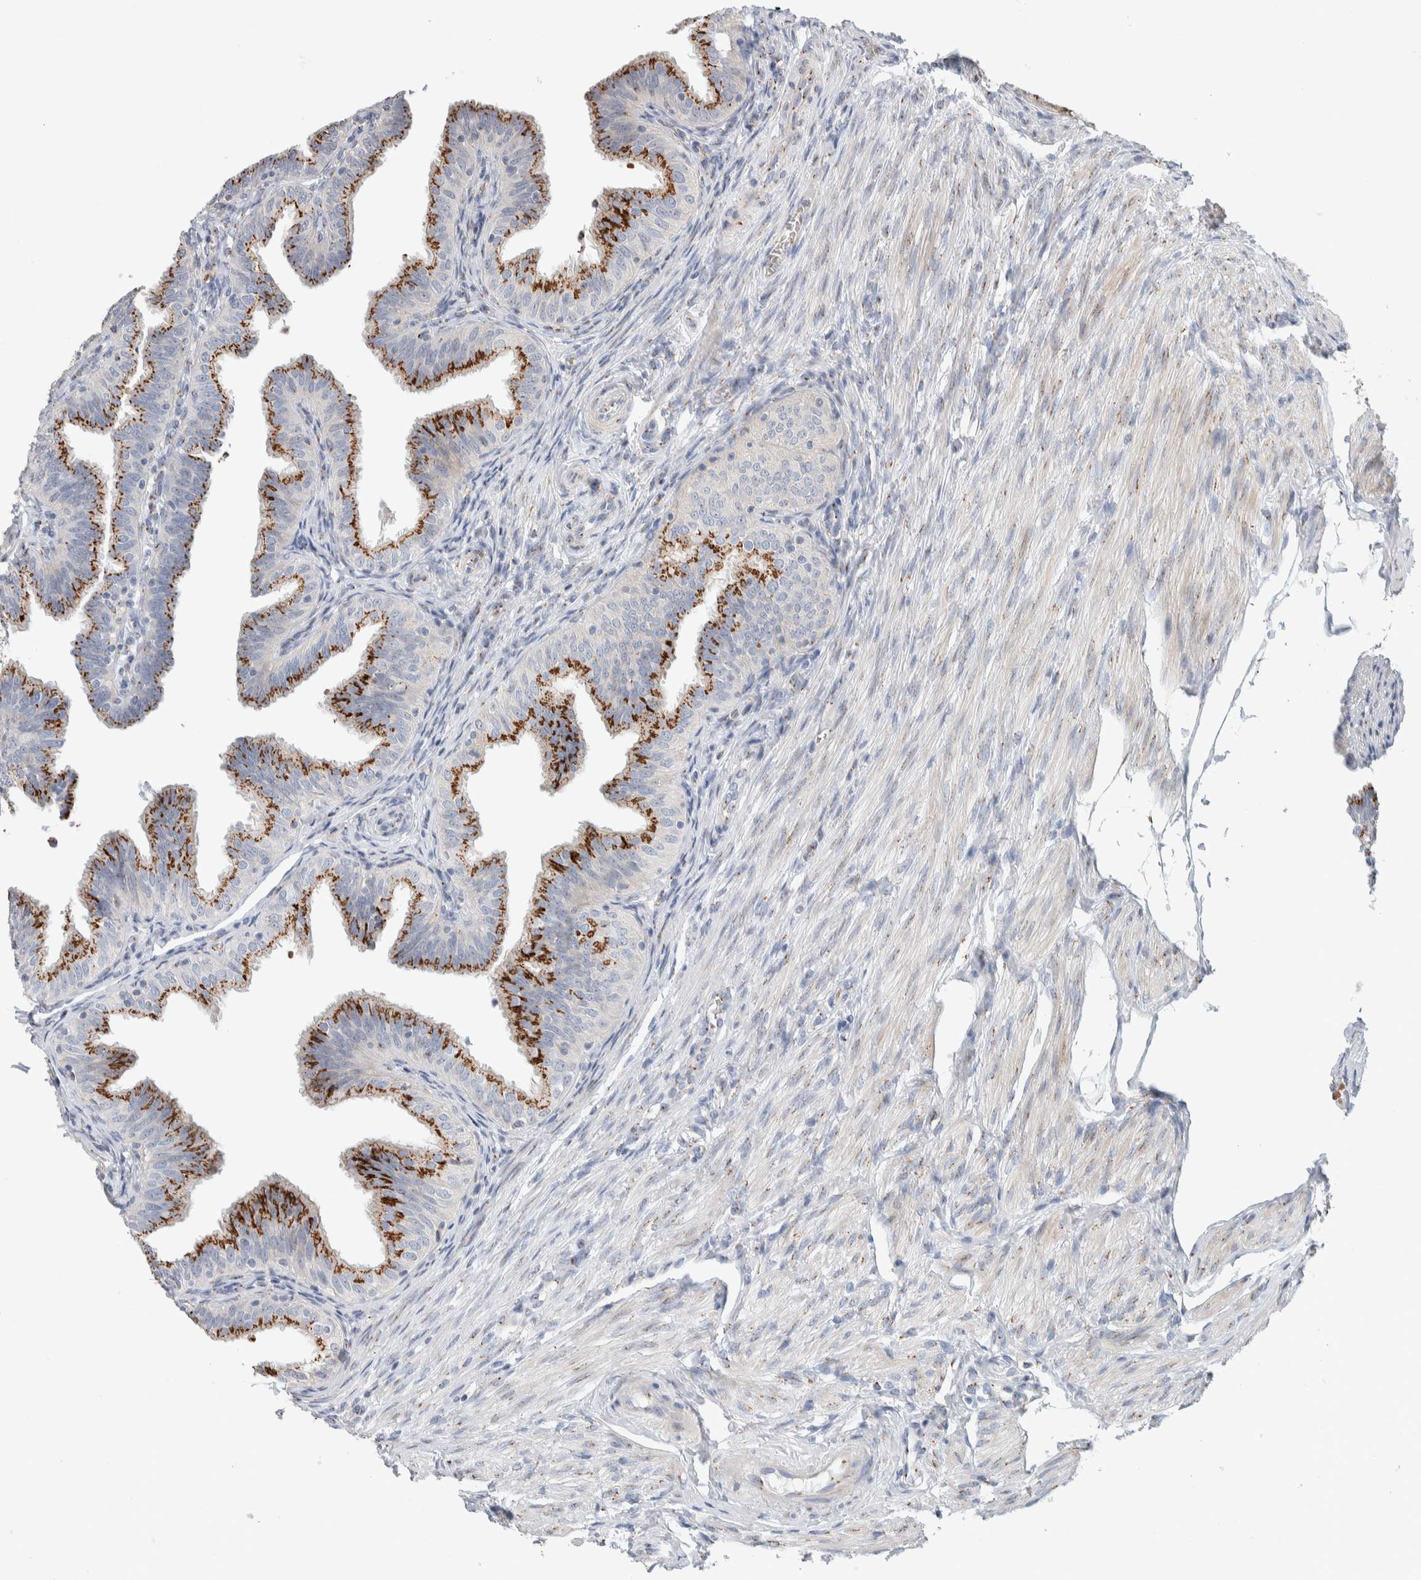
{"staining": {"intensity": "moderate", "quantity": ">75%", "location": "cytoplasmic/membranous"}, "tissue": "fallopian tube", "cell_type": "Glandular cells", "image_type": "normal", "snomed": [{"axis": "morphology", "description": "Normal tissue, NOS"}, {"axis": "topography", "description": "Fallopian tube"}], "caption": "Immunohistochemical staining of normal human fallopian tube exhibits moderate cytoplasmic/membranous protein positivity in about >75% of glandular cells. Nuclei are stained in blue.", "gene": "SLC38A10", "patient": {"sex": "female", "age": 35}}